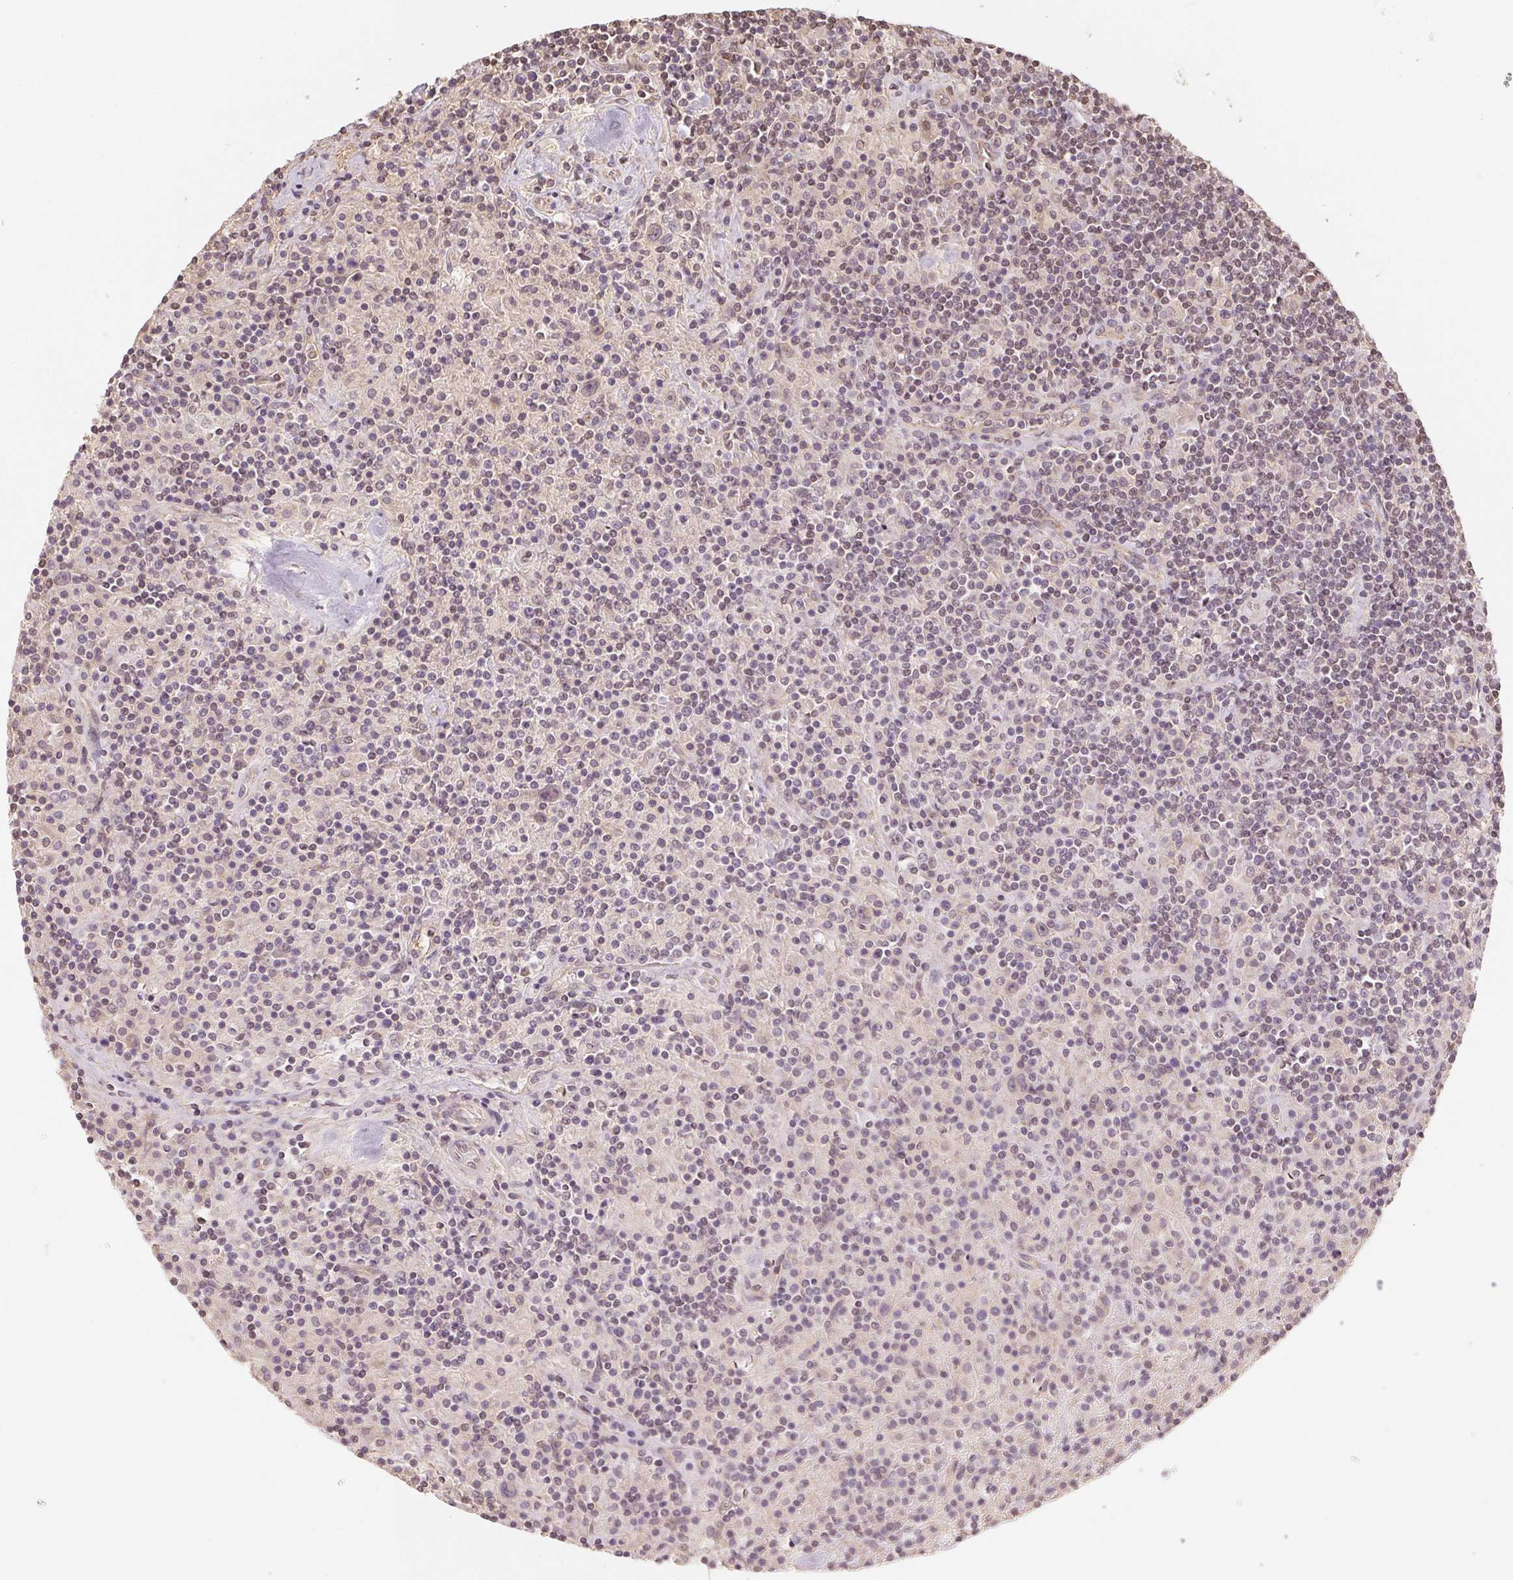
{"staining": {"intensity": "negative", "quantity": "none", "location": "none"}, "tissue": "lymphoma", "cell_type": "Tumor cells", "image_type": "cancer", "snomed": [{"axis": "morphology", "description": "Hodgkin's disease, NOS"}, {"axis": "topography", "description": "Lymph node"}], "caption": "Immunohistochemical staining of lymphoma exhibits no significant staining in tumor cells. Brightfield microscopy of IHC stained with DAB (3,3'-diaminobenzidine) (brown) and hematoxylin (blue), captured at high magnification.", "gene": "GUSB", "patient": {"sex": "male", "age": 70}}